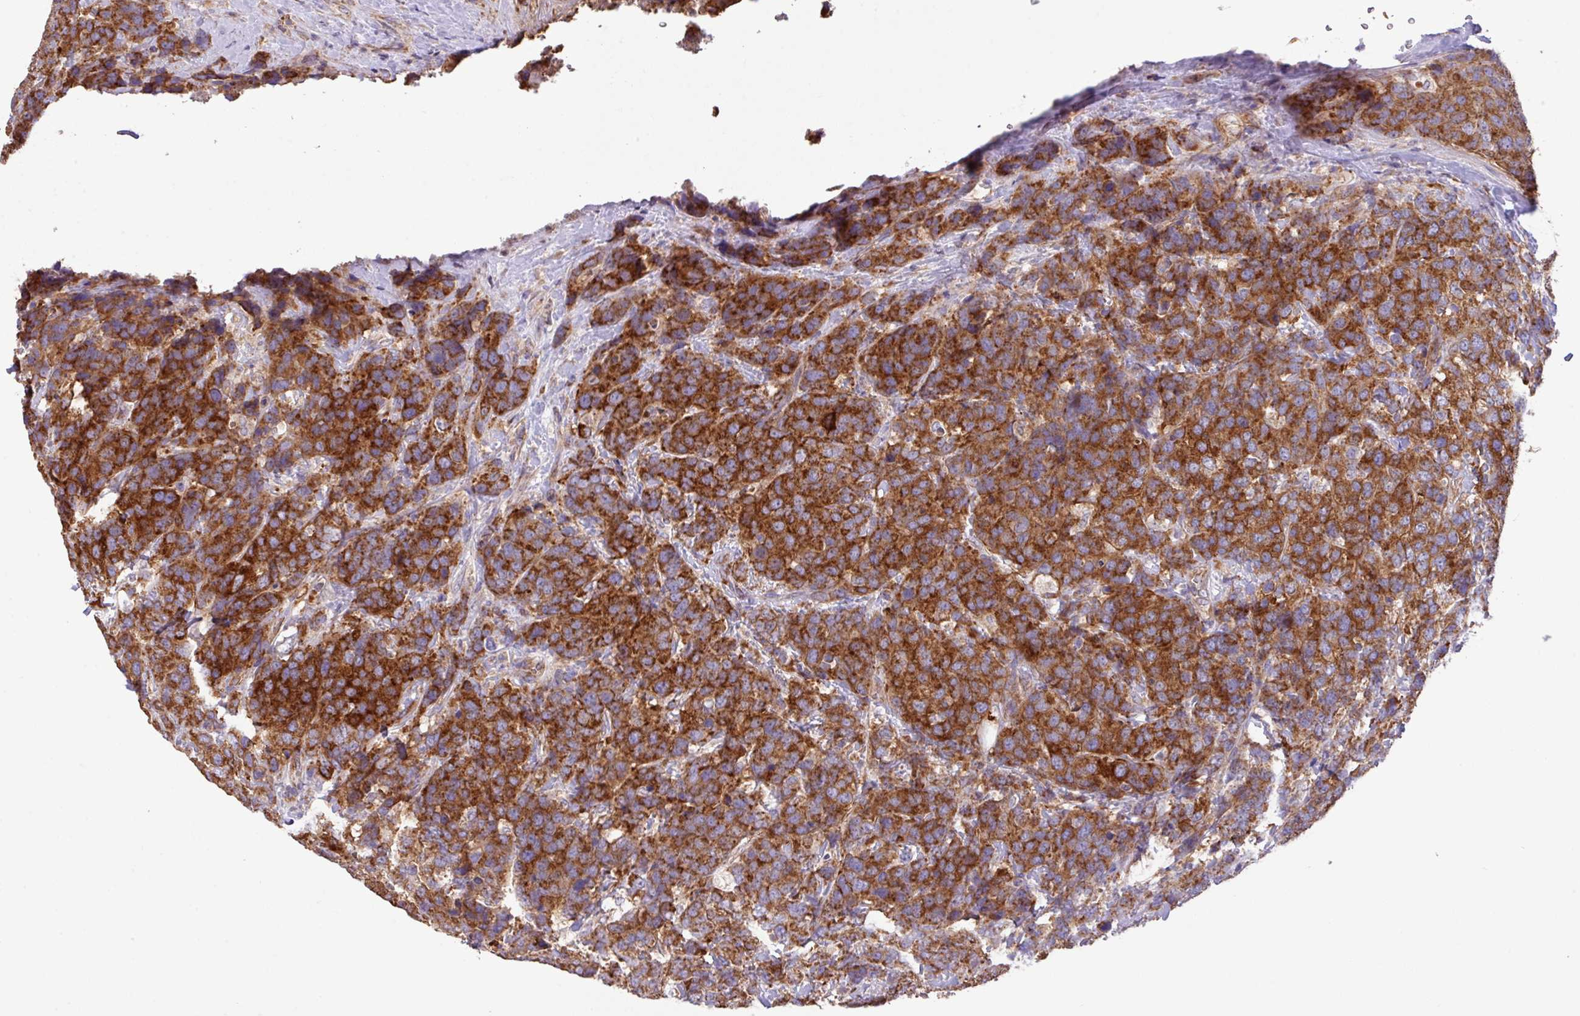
{"staining": {"intensity": "strong", "quantity": ">75%", "location": "cytoplasmic/membranous"}, "tissue": "breast cancer", "cell_type": "Tumor cells", "image_type": "cancer", "snomed": [{"axis": "morphology", "description": "Lobular carcinoma"}, {"axis": "topography", "description": "Breast"}], "caption": "Lobular carcinoma (breast) stained with DAB (3,3'-diaminobenzidine) IHC exhibits high levels of strong cytoplasmic/membranous positivity in approximately >75% of tumor cells.", "gene": "LRRC53", "patient": {"sex": "female", "age": 59}}